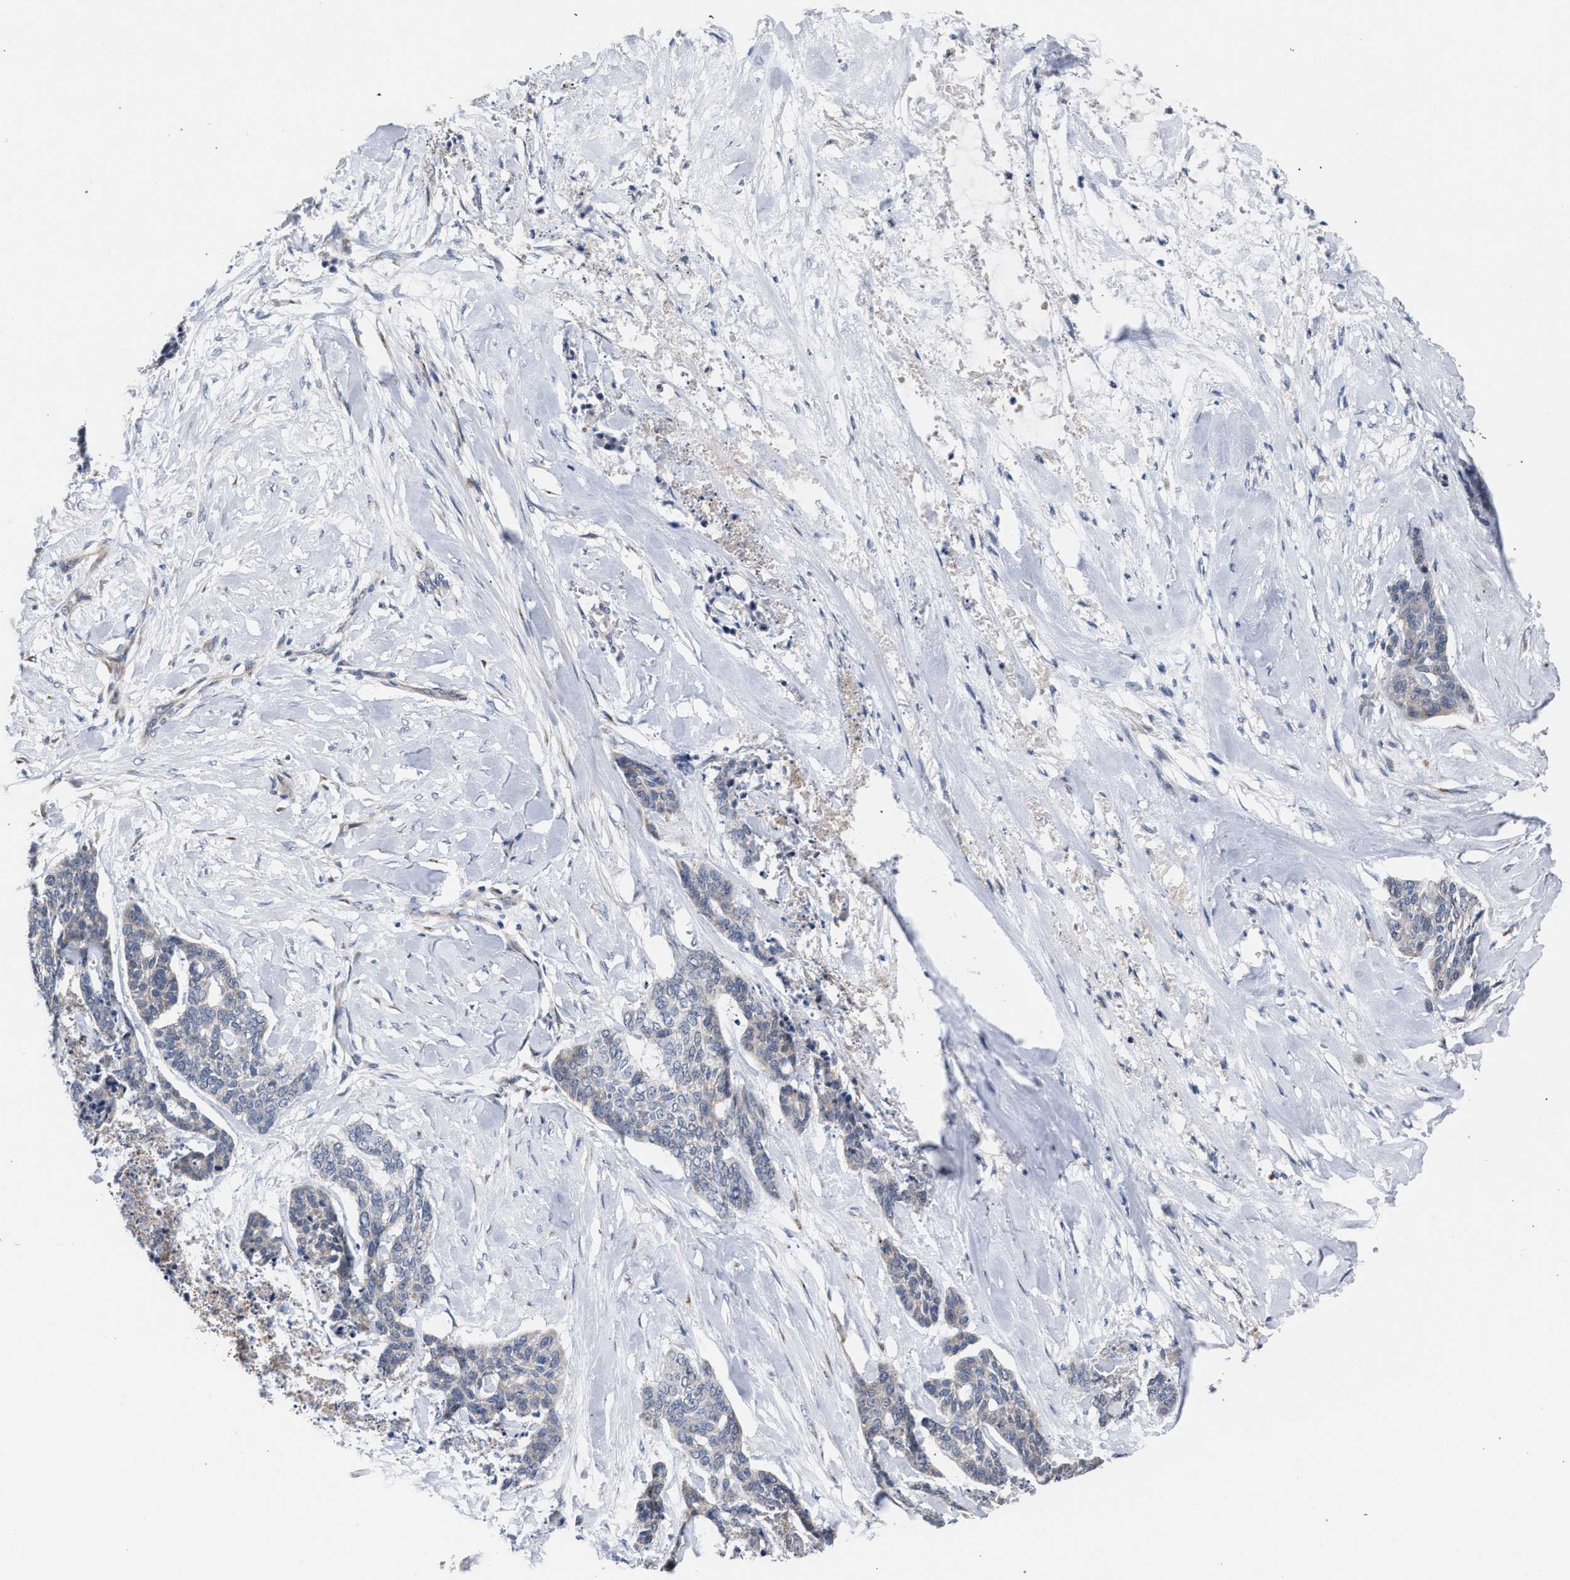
{"staining": {"intensity": "negative", "quantity": "none", "location": "none"}, "tissue": "skin cancer", "cell_type": "Tumor cells", "image_type": "cancer", "snomed": [{"axis": "morphology", "description": "Basal cell carcinoma"}, {"axis": "topography", "description": "Skin"}], "caption": "An IHC photomicrograph of basal cell carcinoma (skin) is shown. There is no staining in tumor cells of basal cell carcinoma (skin).", "gene": "RNF135", "patient": {"sex": "female", "age": 64}}